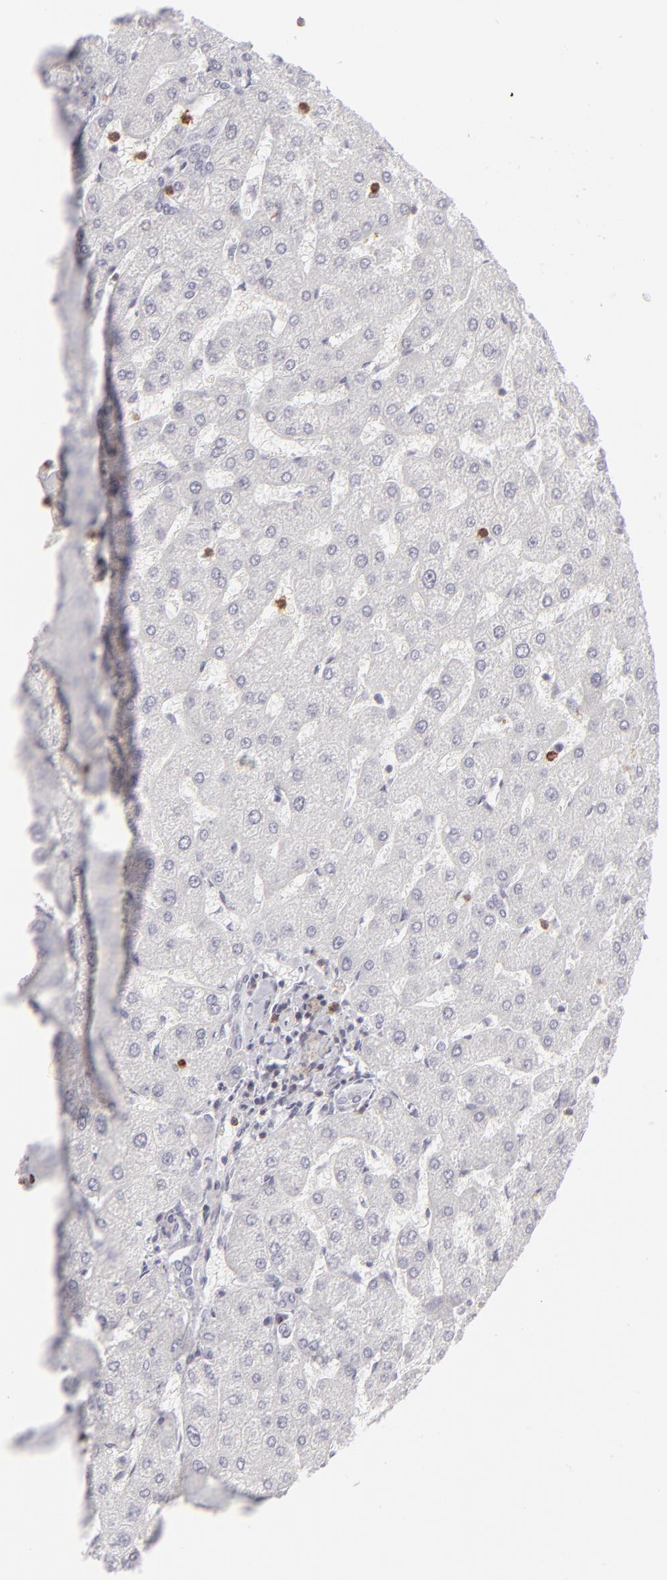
{"staining": {"intensity": "negative", "quantity": "none", "location": "none"}, "tissue": "liver", "cell_type": "Cholangiocytes", "image_type": "normal", "snomed": [{"axis": "morphology", "description": "Normal tissue, NOS"}, {"axis": "topography", "description": "Liver"}], "caption": "Cholangiocytes are negative for brown protein staining in unremarkable liver.", "gene": "CD7", "patient": {"sex": "male", "age": 67}}